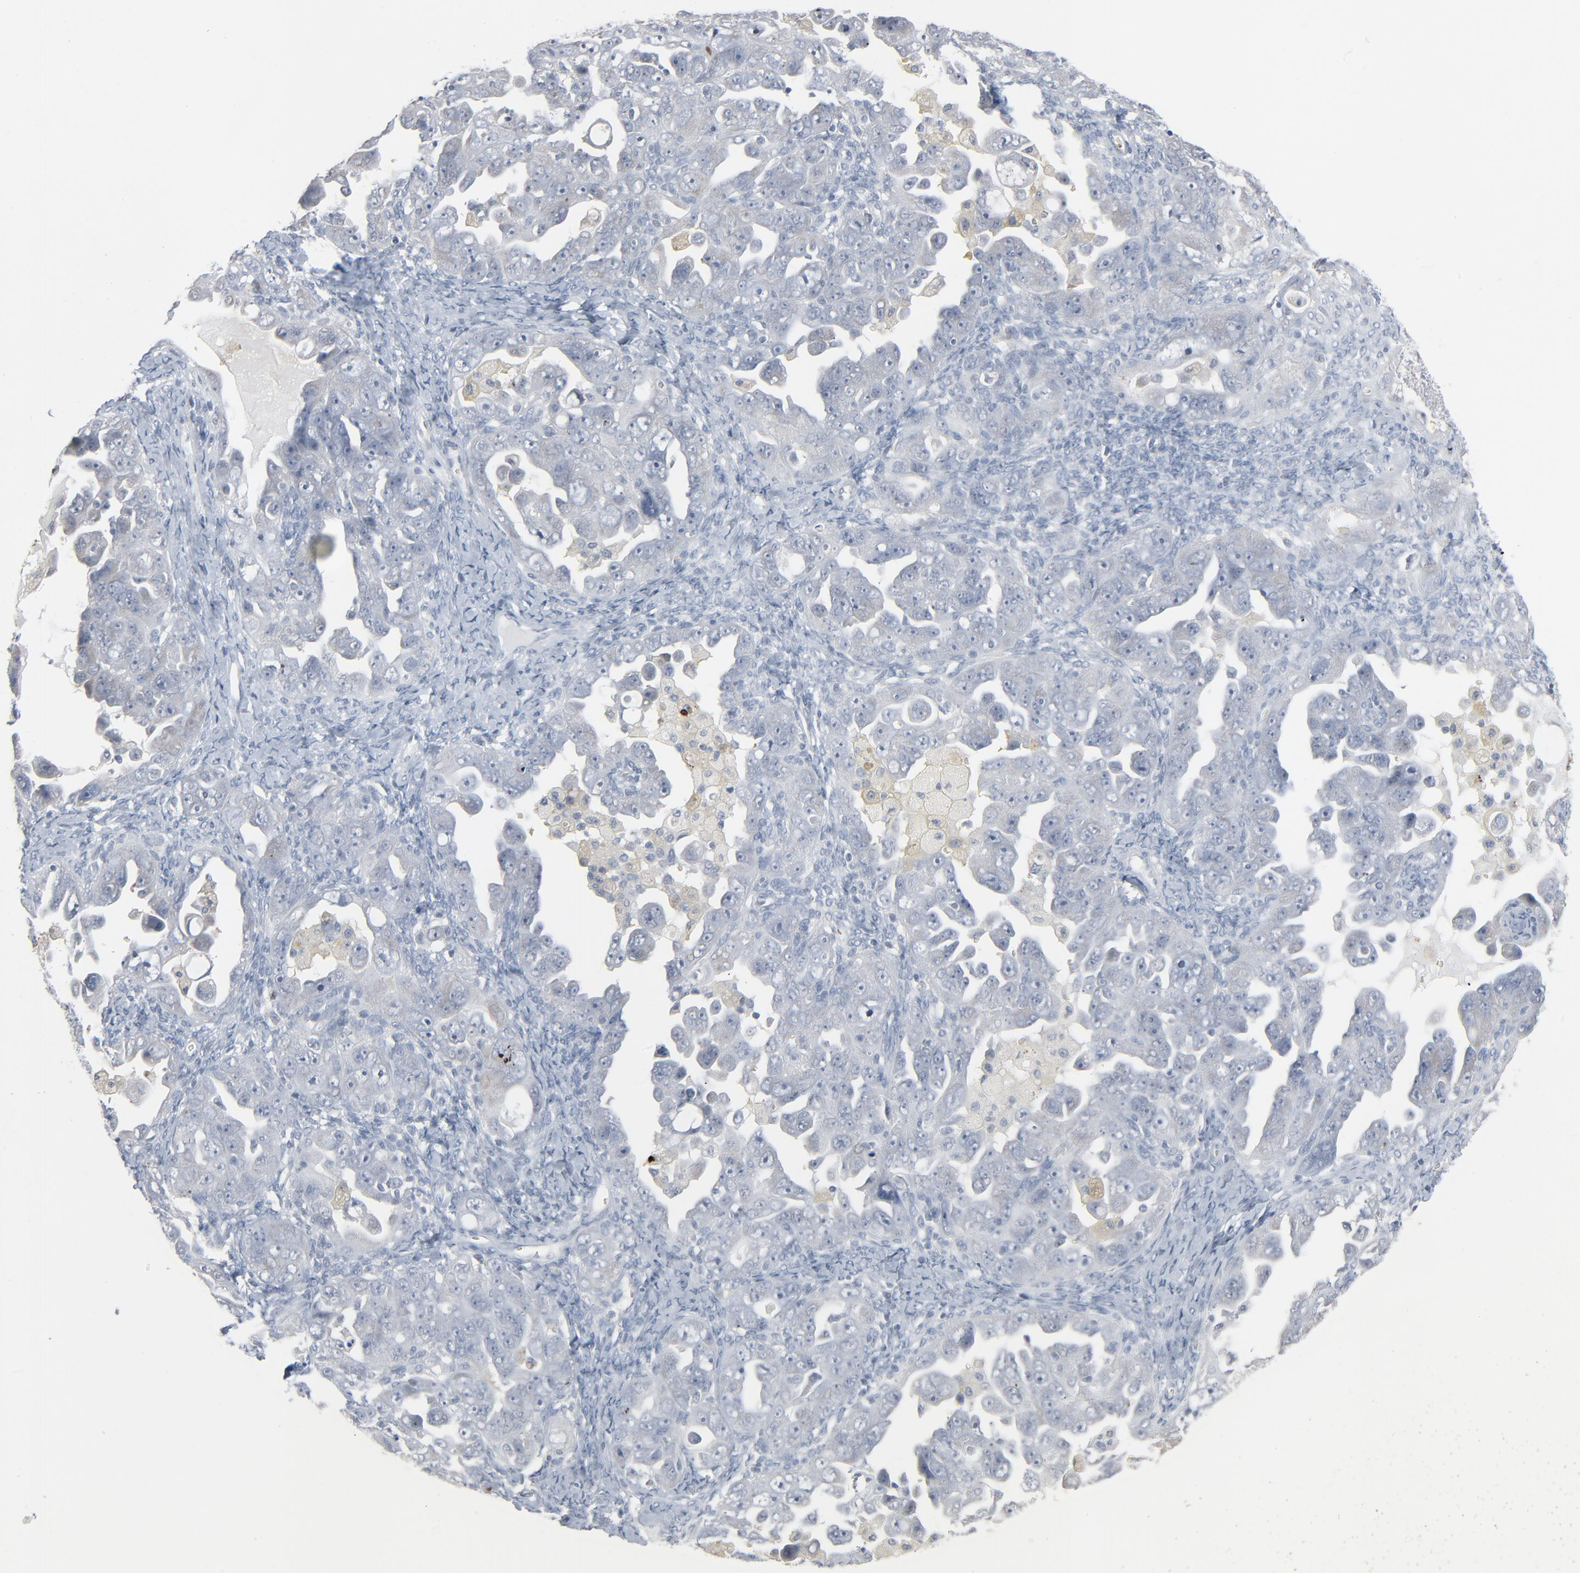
{"staining": {"intensity": "negative", "quantity": "none", "location": "none"}, "tissue": "ovarian cancer", "cell_type": "Tumor cells", "image_type": "cancer", "snomed": [{"axis": "morphology", "description": "Cystadenocarcinoma, serous, NOS"}, {"axis": "topography", "description": "Ovary"}], "caption": "Ovarian cancer (serous cystadenocarcinoma) was stained to show a protein in brown. There is no significant expression in tumor cells.", "gene": "SAGE1", "patient": {"sex": "female", "age": 66}}